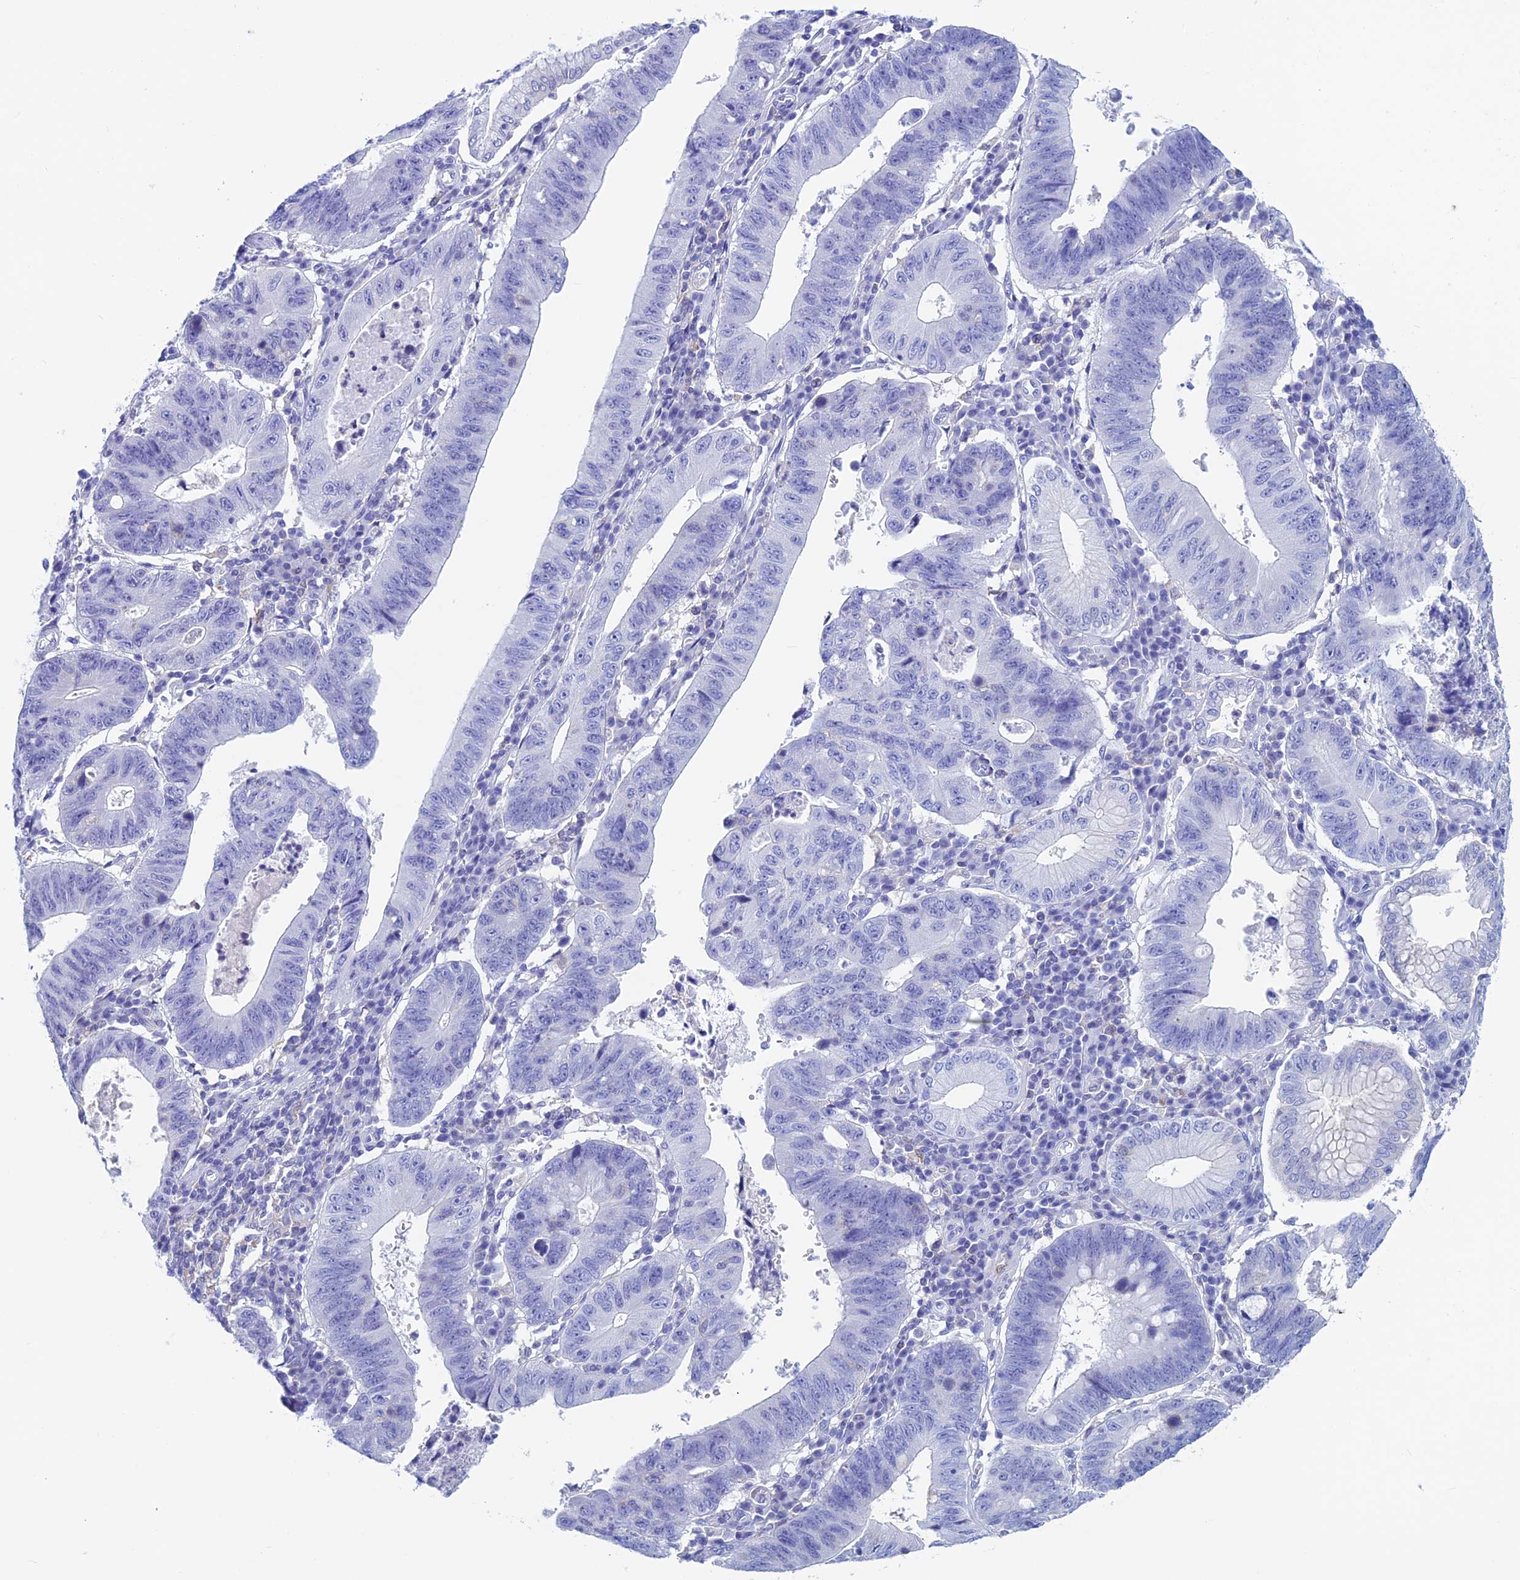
{"staining": {"intensity": "negative", "quantity": "none", "location": "none"}, "tissue": "stomach cancer", "cell_type": "Tumor cells", "image_type": "cancer", "snomed": [{"axis": "morphology", "description": "Adenocarcinoma, NOS"}, {"axis": "topography", "description": "Stomach"}], "caption": "High power microscopy photomicrograph of an immunohistochemistry (IHC) micrograph of stomach adenocarcinoma, revealing no significant positivity in tumor cells. The staining is performed using DAB (3,3'-diaminobenzidine) brown chromogen with nuclei counter-stained in using hematoxylin.", "gene": "KCNK17", "patient": {"sex": "male", "age": 59}}